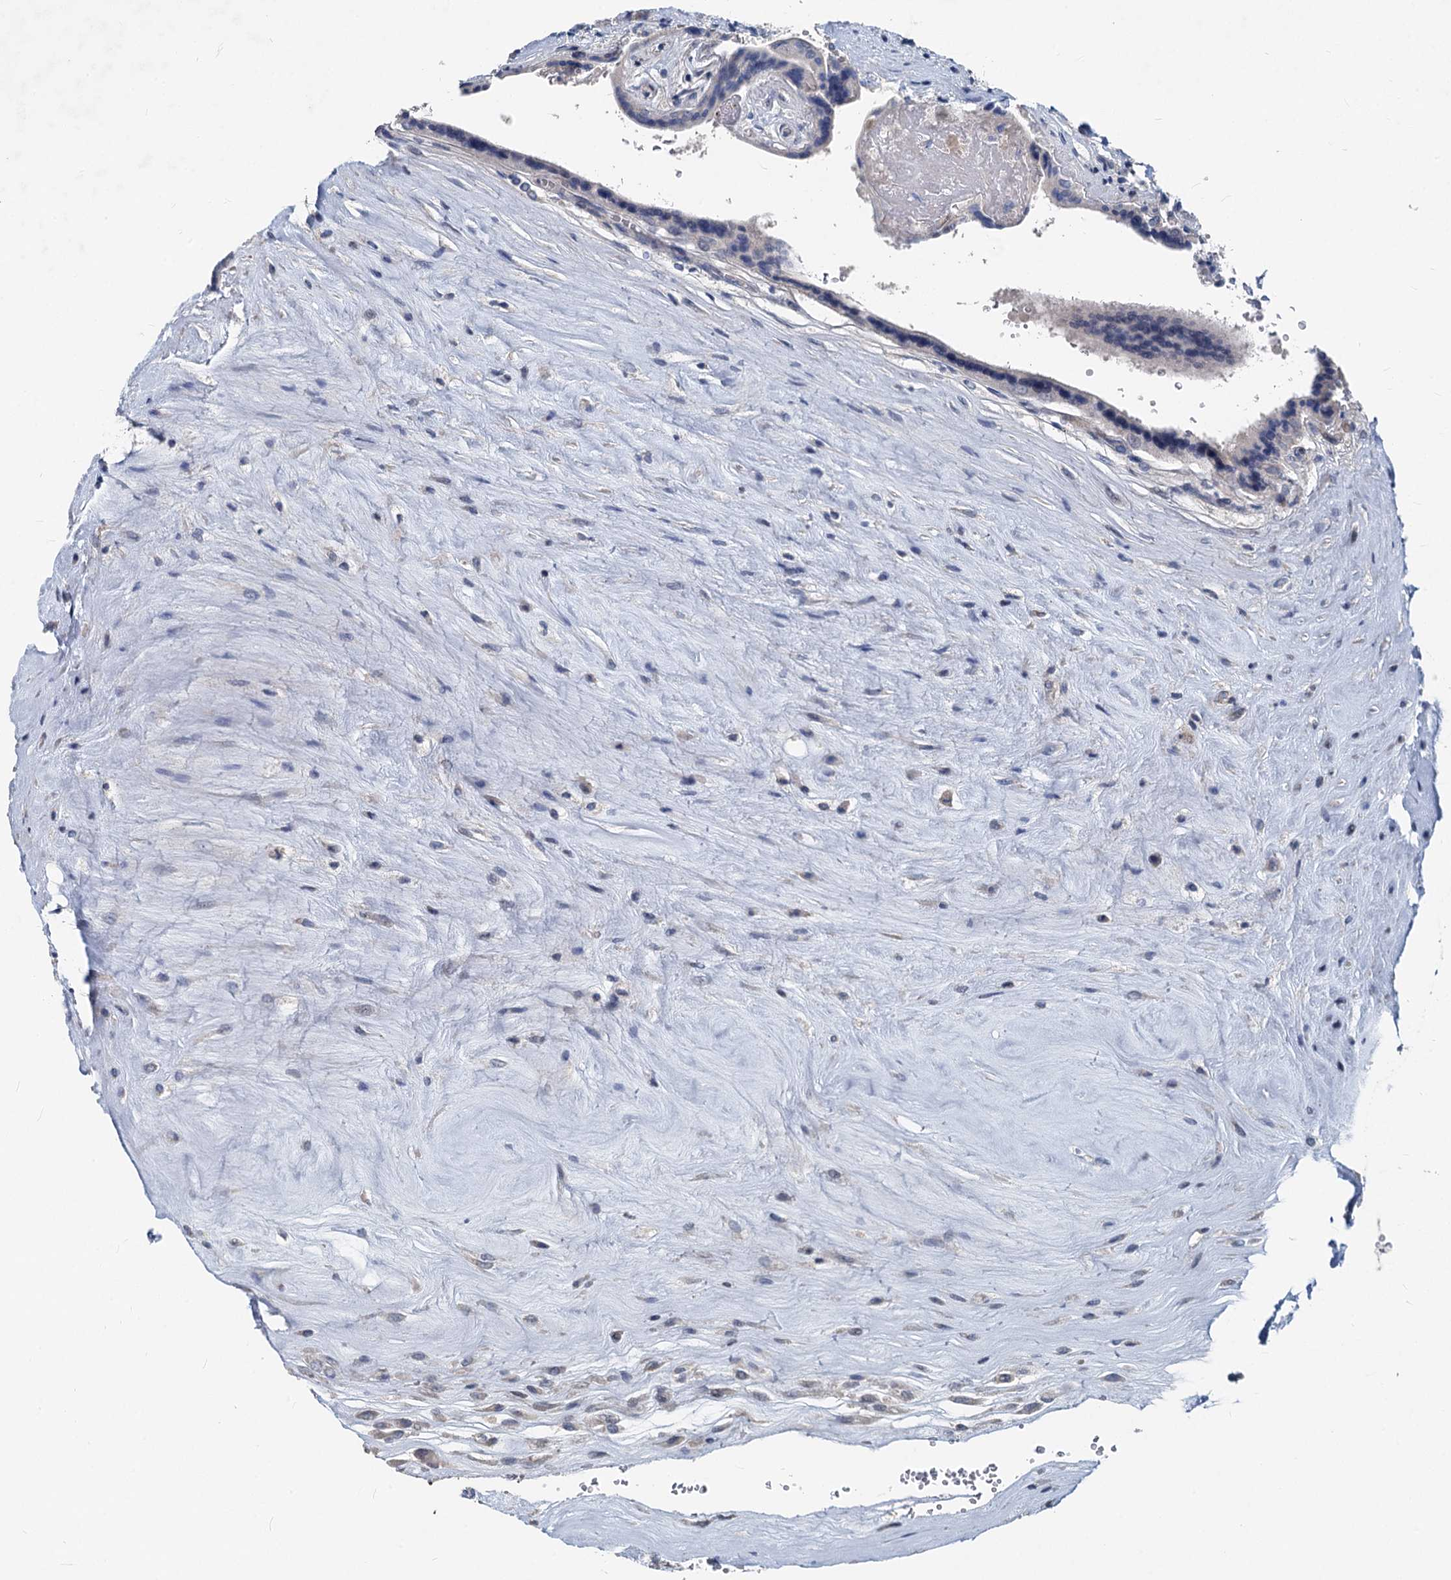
{"staining": {"intensity": "moderate", "quantity": "<25%", "location": "nuclear"}, "tissue": "placenta", "cell_type": "Trophoblastic cells", "image_type": "normal", "snomed": [{"axis": "morphology", "description": "Normal tissue, NOS"}, {"axis": "topography", "description": "Placenta"}], "caption": "The image shows a brown stain indicating the presence of a protein in the nuclear of trophoblastic cells in placenta. (brown staining indicates protein expression, while blue staining denotes nuclei).", "gene": "ASXL3", "patient": {"sex": "female", "age": 37}}